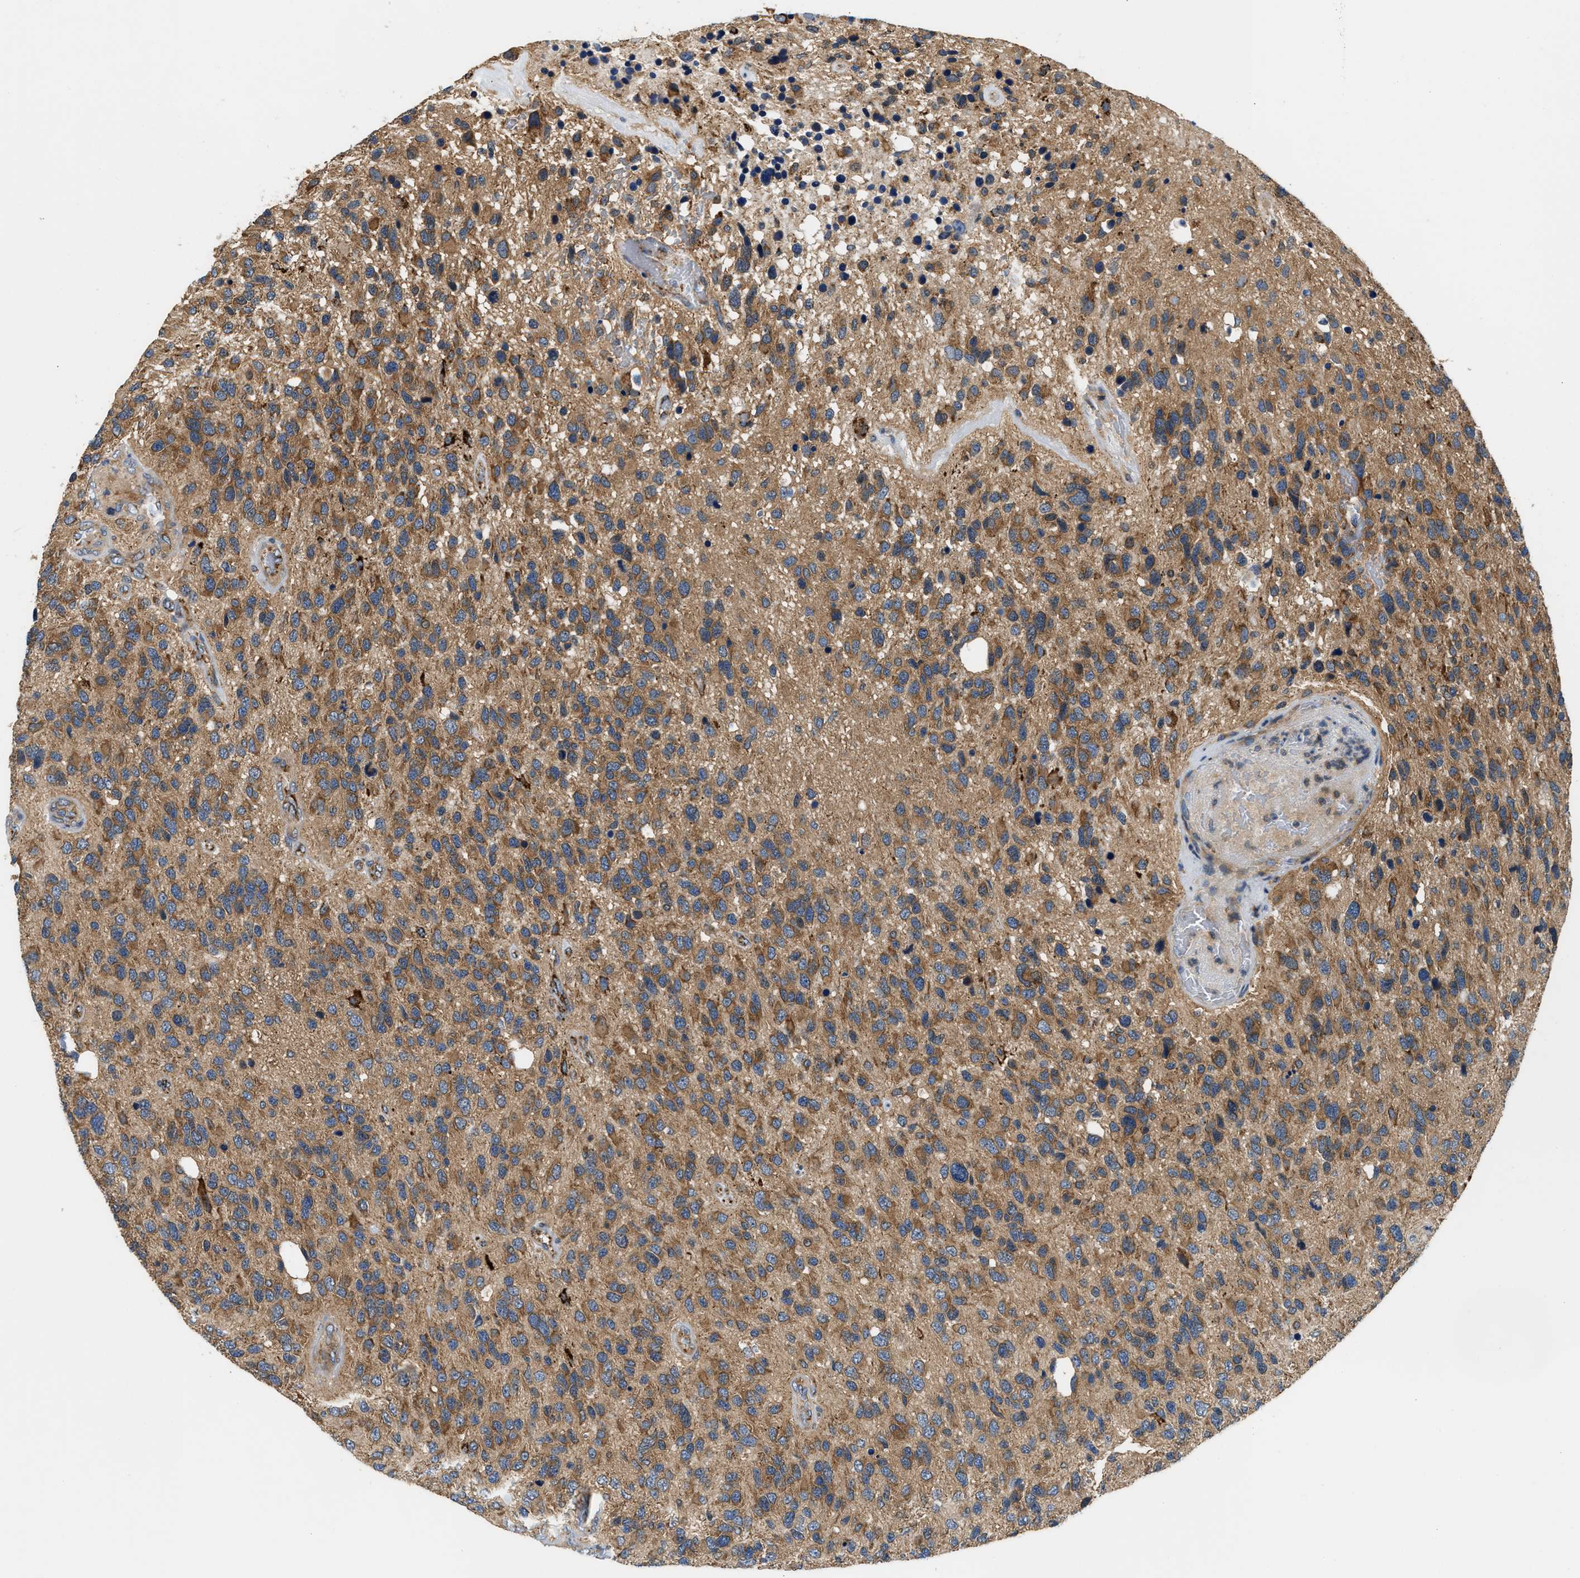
{"staining": {"intensity": "moderate", "quantity": "25%-75%", "location": "cytoplasmic/membranous"}, "tissue": "glioma", "cell_type": "Tumor cells", "image_type": "cancer", "snomed": [{"axis": "morphology", "description": "Glioma, malignant, High grade"}, {"axis": "topography", "description": "Brain"}], "caption": "This is a histology image of immunohistochemistry staining of glioma, which shows moderate positivity in the cytoplasmic/membranous of tumor cells.", "gene": "CCM2", "patient": {"sex": "female", "age": 58}}